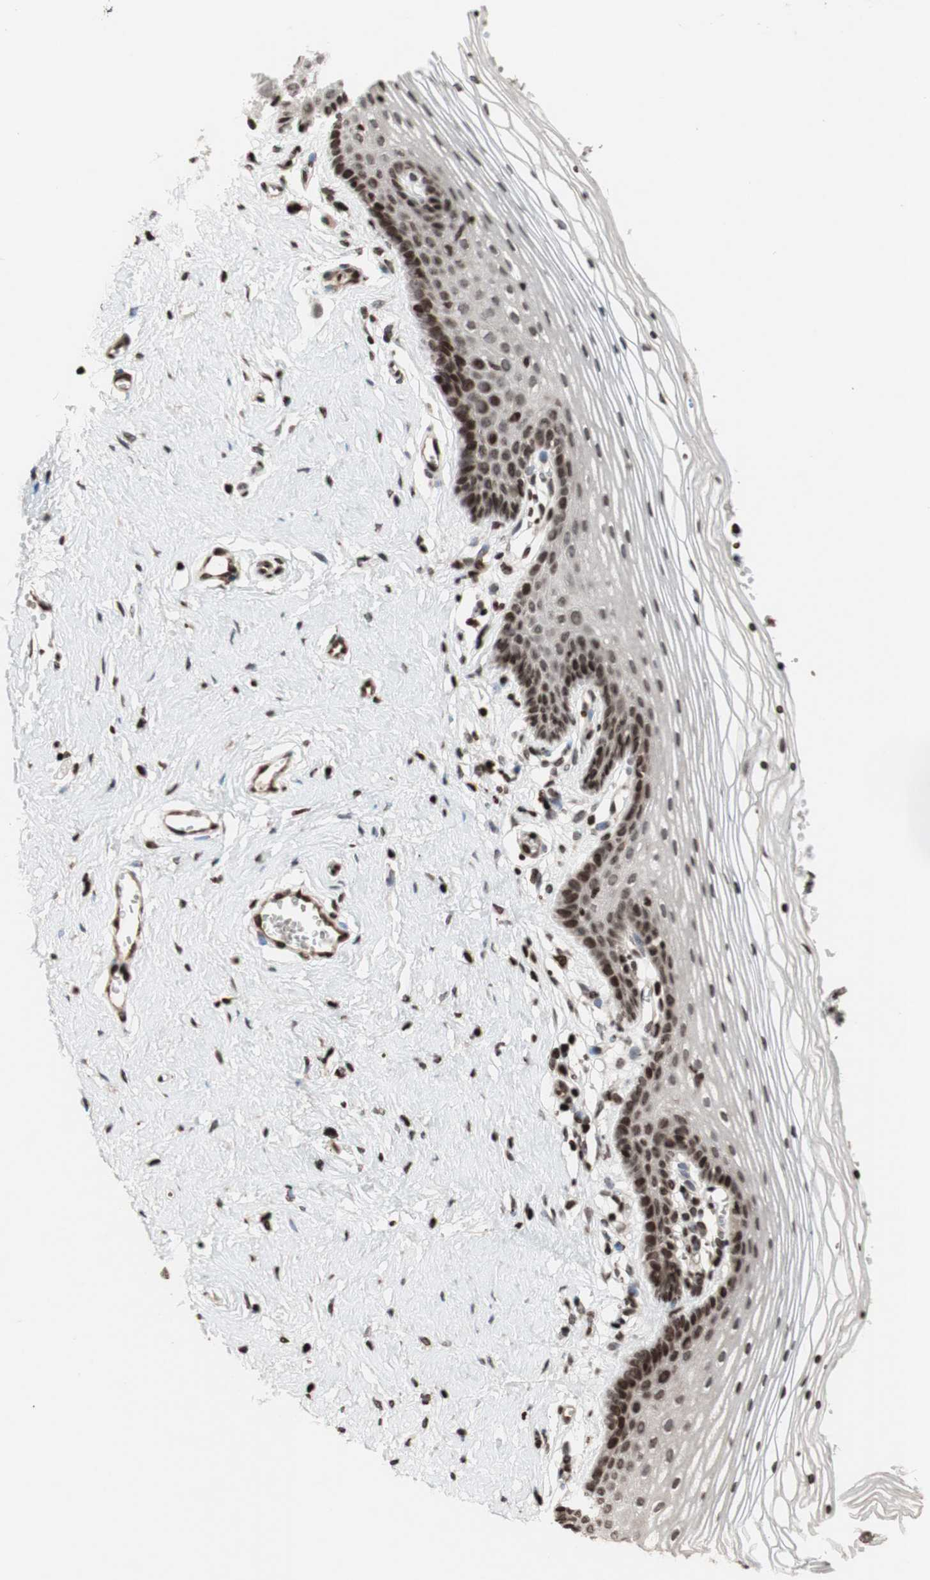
{"staining": {"intensity": "moderate", "quantity": "25%-75%", "location": "nuclear"}, "tissue": "vagina", "cell_type": "Squamous epithelial cells", "image_type": "normal", "snomed": [{"axis": "morphology", "description": "Normal tissue, NOS"}, {"axis": "topography", "description": "Vagina"}], "caption": "Squamous epithelial cells reveal medium levels of moderate nuclear positivity in approximately 25%-75% of cells in unremarkable vagina.", "gene": "POLA1", "patient": {"sex": "female", "age": 32}}